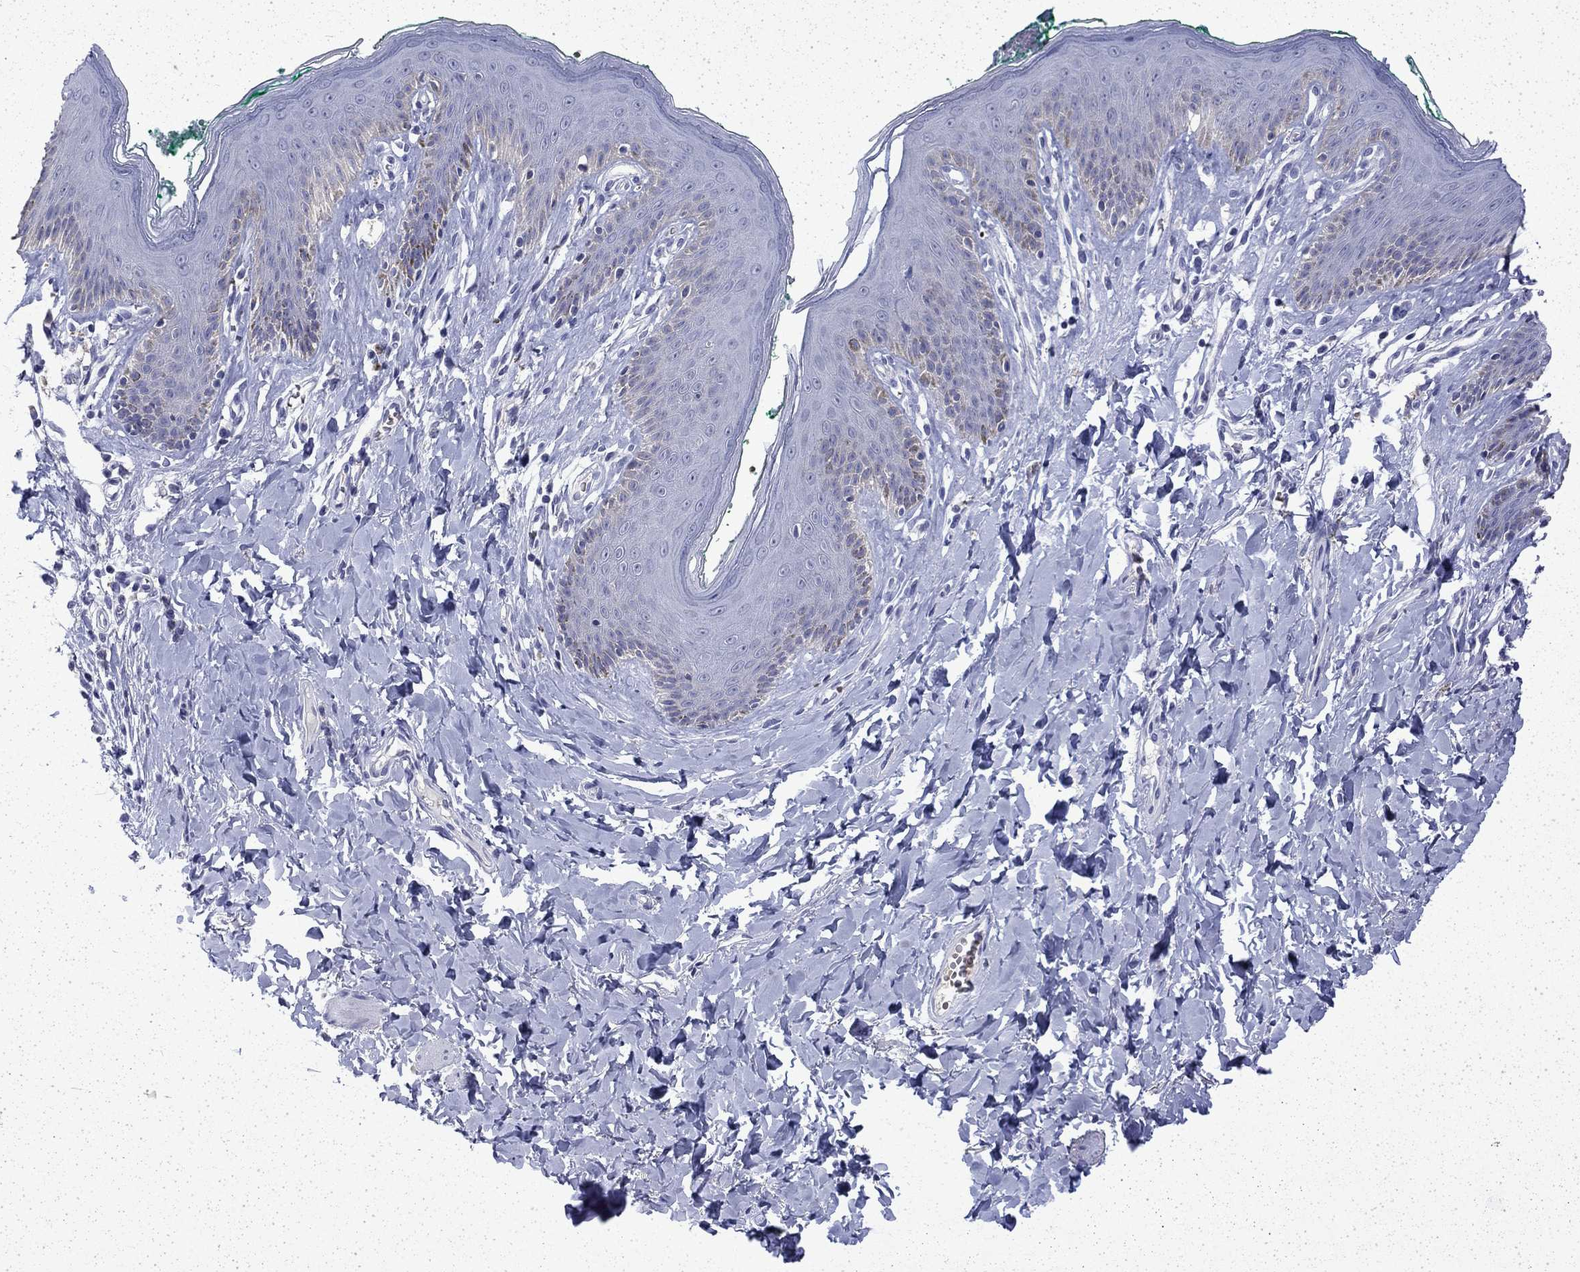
{"staining": {"intensity": "negative", "quantity": "none", "location": "none"}, "tissue": "skin", "cell_type": "Epidermal cells", "image_type": "normal", "snomed": [{"axis": "morphology", "description": "Normal tissue, NOS"}, {"axis": "topography", "description": "Vulva"}], "caption": "There is no significant expression in epidermal cells of skin. (Stains: DAB IHC with hematoxylin counter stain, Microscopy: brightfield microscopy at high magnification).", "gene": "ENPP6", "patient": {"sex": "female", "age": 66}}